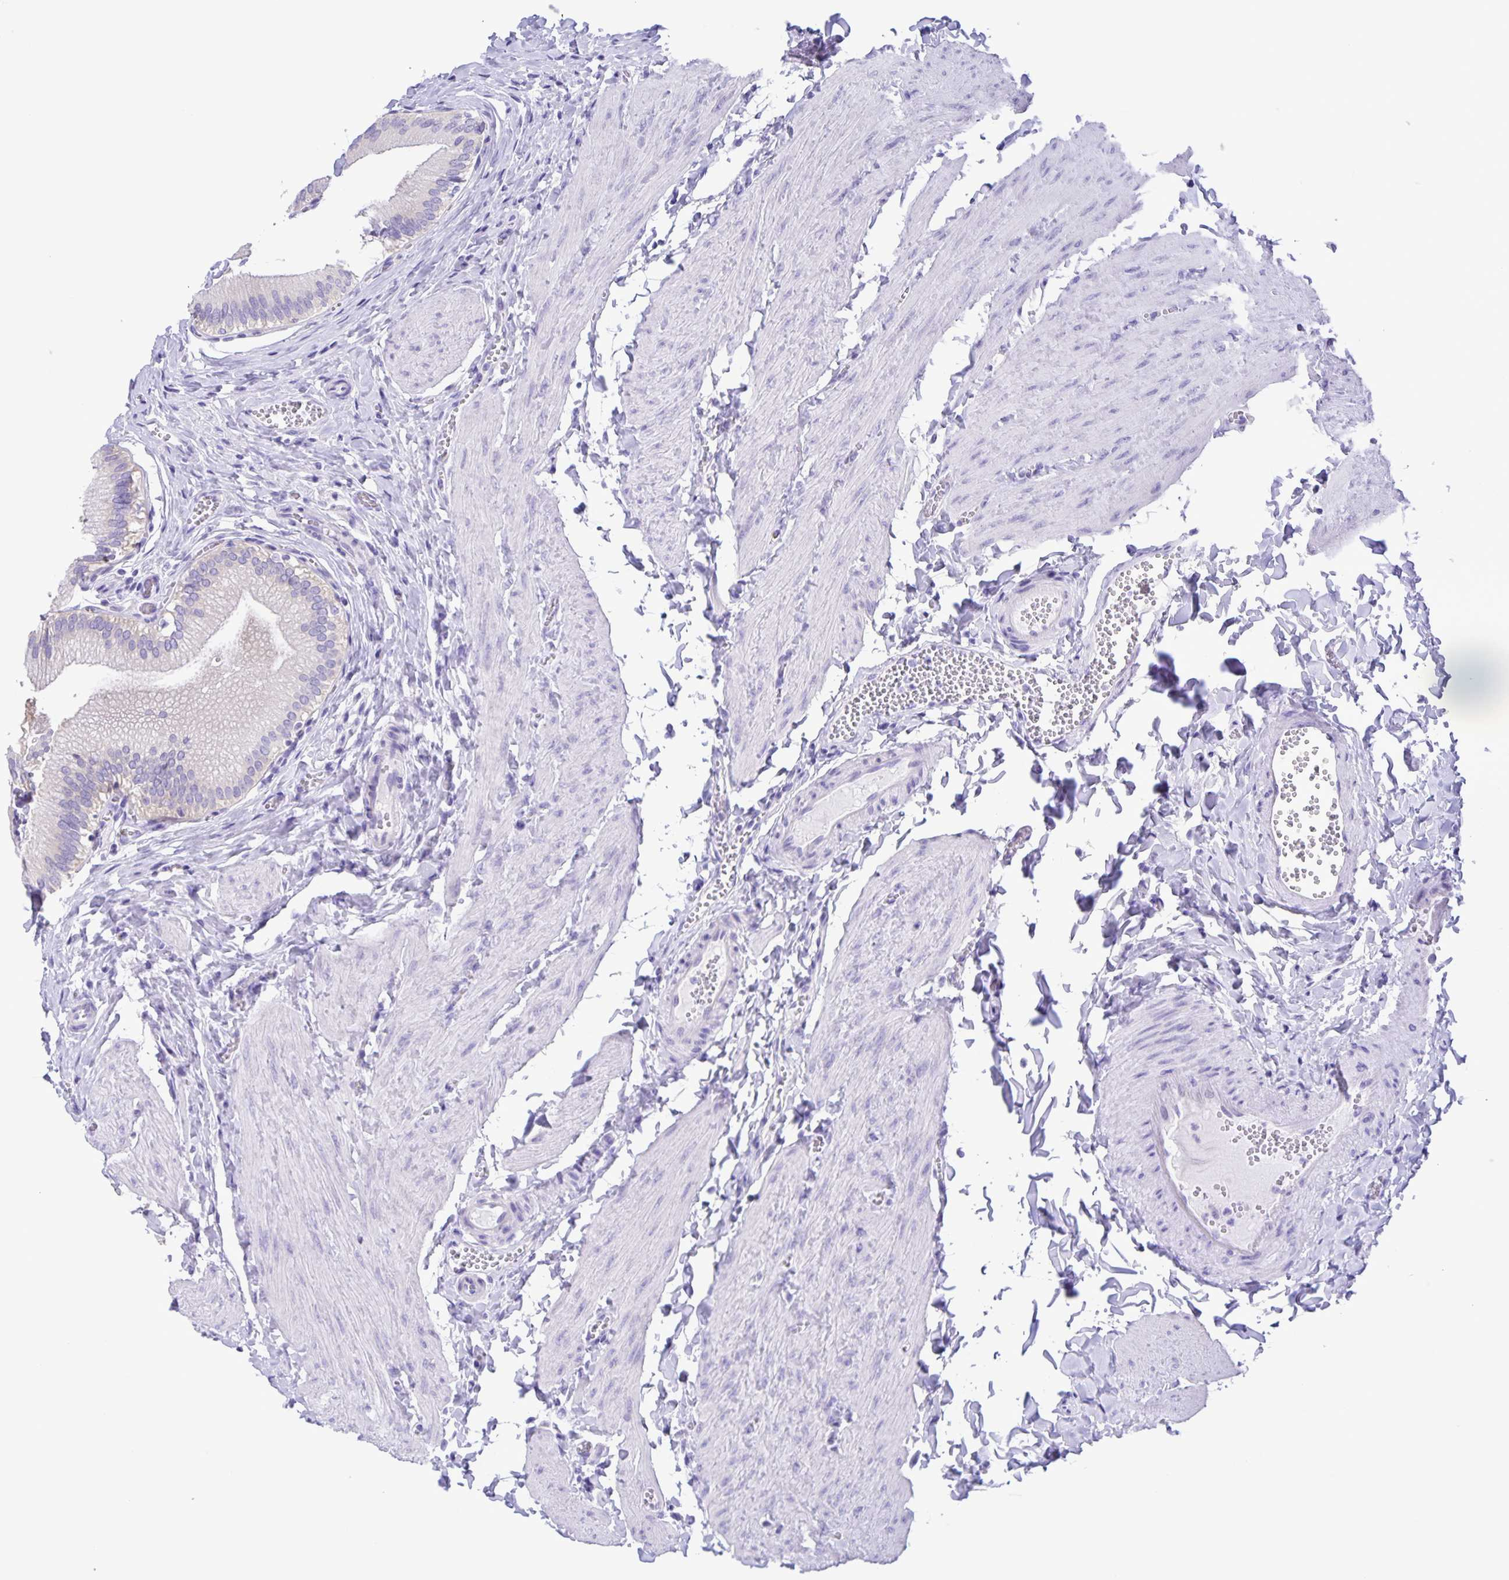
{"staining": {"intensity": "weak", "quantity": "<25%", "location": "cytoplasmic/membranous"}, "tissue": "gallbladder", "cell_type": "Glandular cells", "image_type": "normal", "snomed": [{"axis": "morphology", "description": "Normal tissue, NOS"}, {"axis": "topography", "description": "Gallbladder"}, {"axis": "topography", "description": "Peripheral nerve tissue"}], "caption": "IHC of unremarkable human gallbladder demonstrates no staining in glandular cells.", "gene": "CAPSL", "patient": {"sex": "male", "age": 17}}